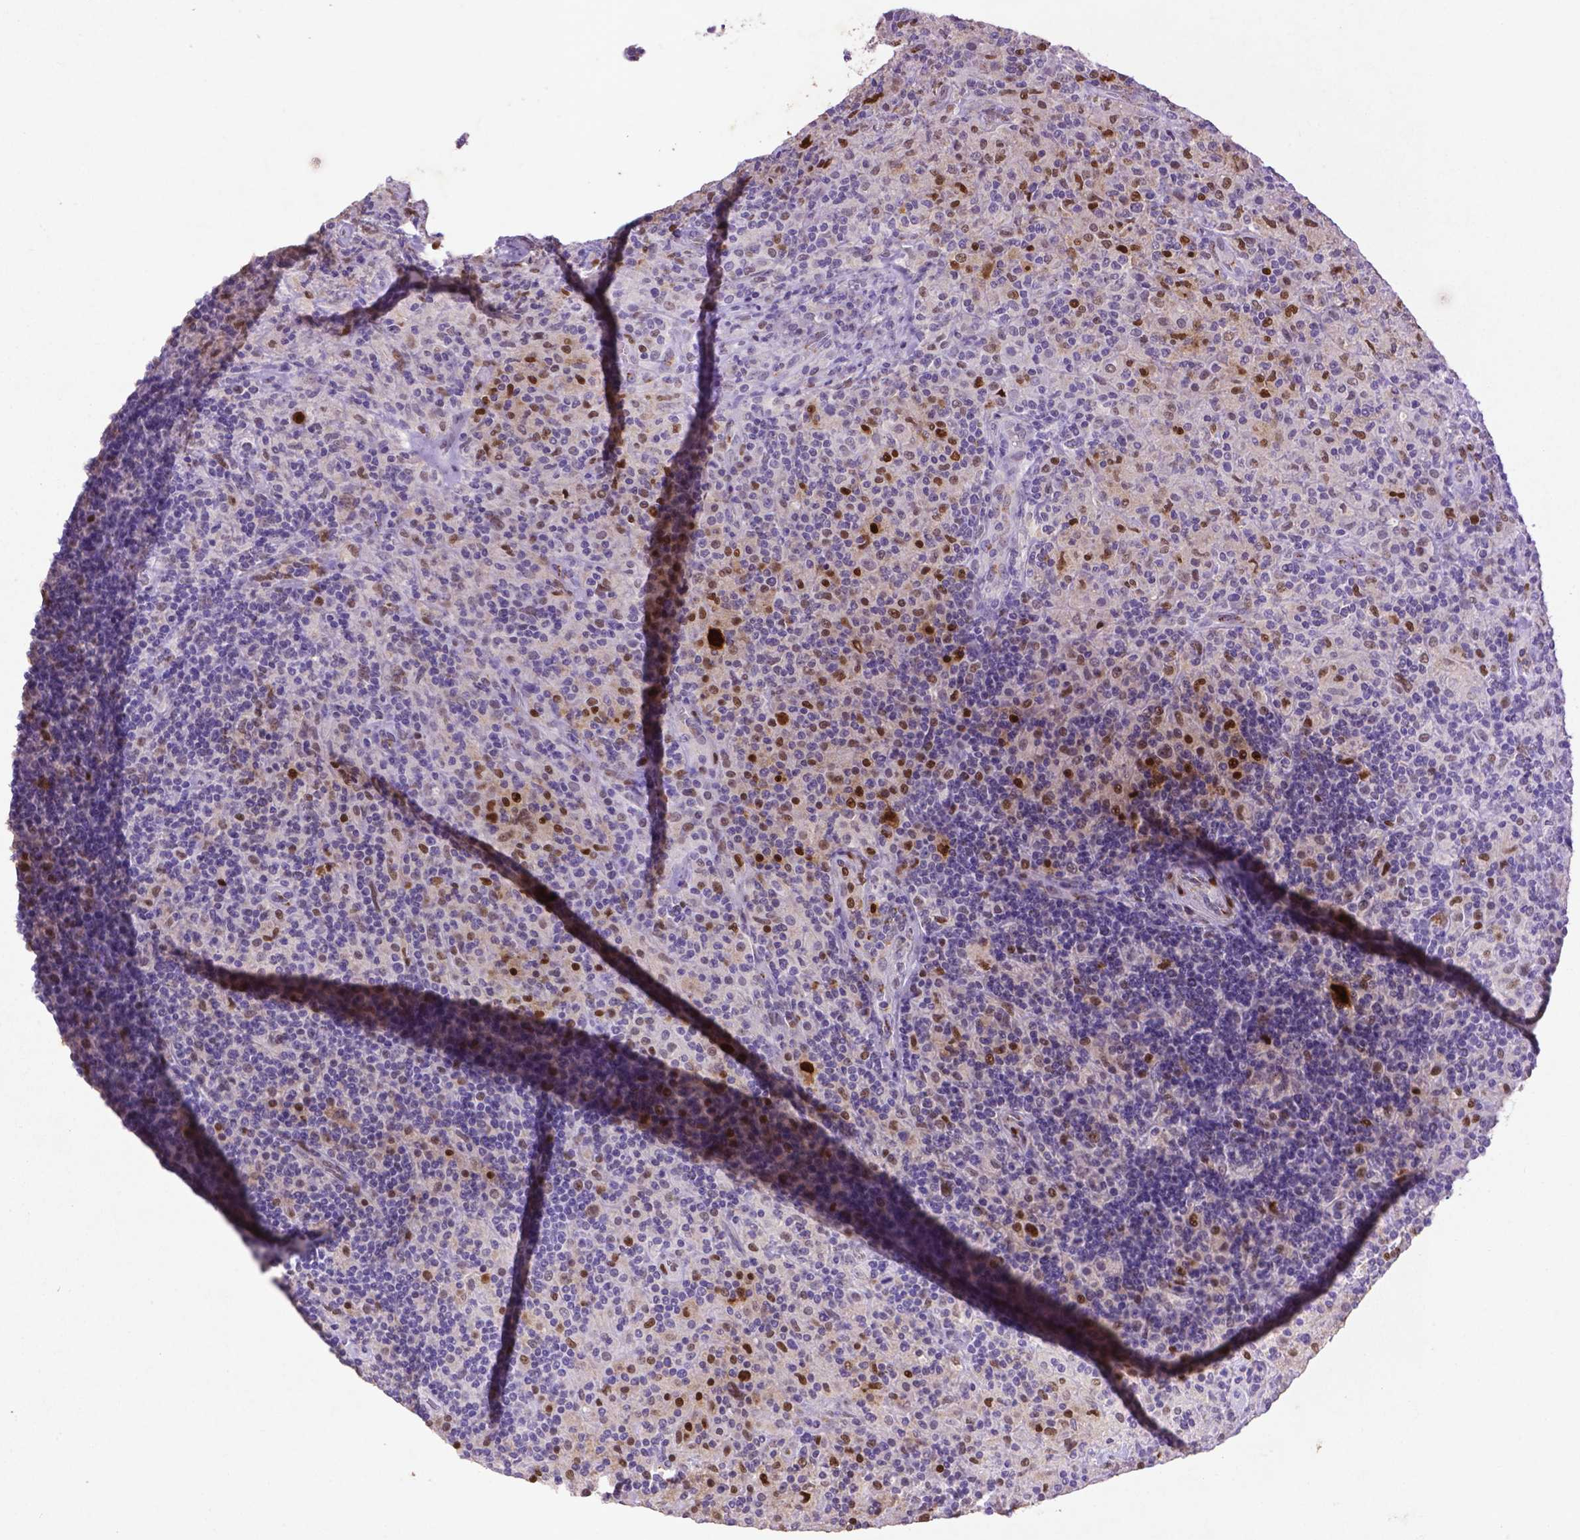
{"staining": {"intensity": "negative", "quantity": "none", "location": "none"}, "tissue": "lymphoma", "cell_type": "Tumor cells", "image_type": "cancer", "snomed": [{"axis": "morphology", "description": "Hodgkin's disease, NOS"}, {"axis": "topography", "description": "Lymph node"}], "caption": "Tumor cells show no significant protein staining in lymphoma.", "gene": "CDKN1A", "patient": {"sex": "male", "age": 70}}